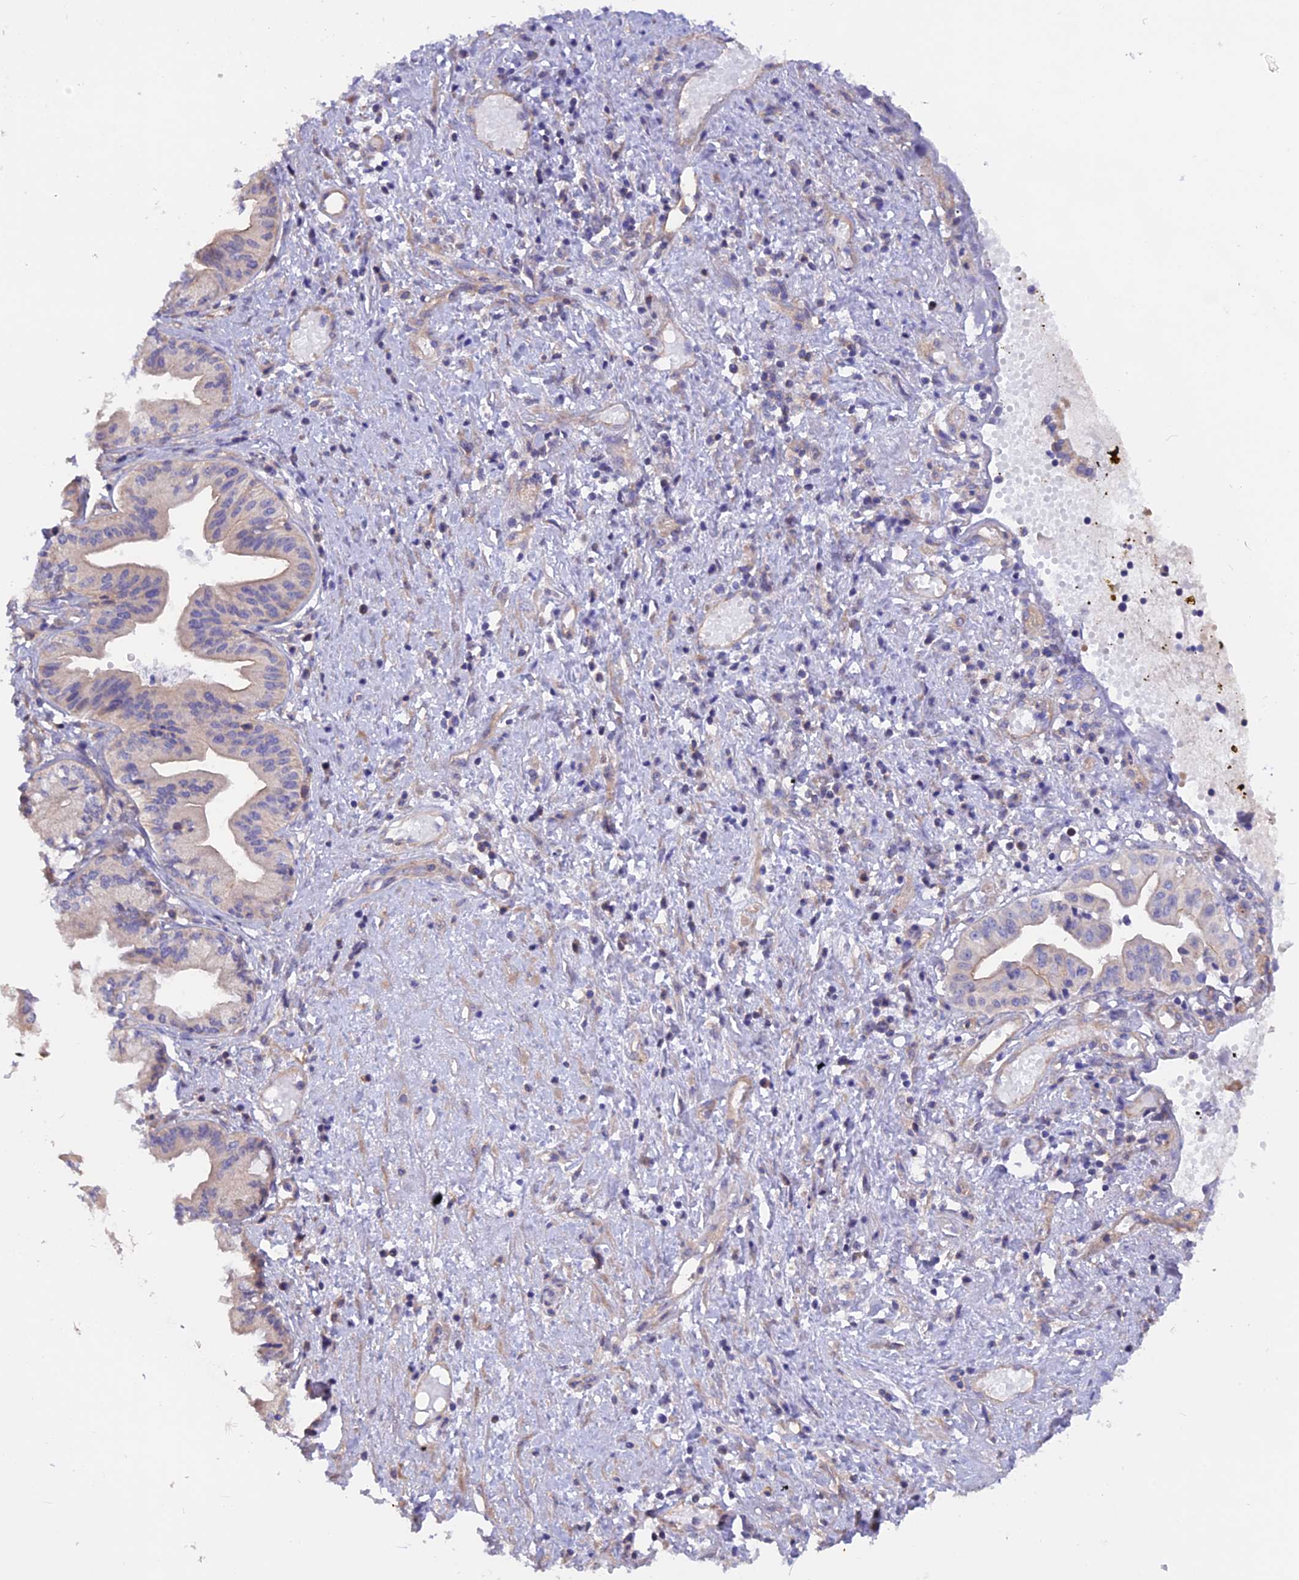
{"staining": {"intensity": "negative", "quantity": "none", "location": "none"}, "tissue": "pancreatic cancer", "cell_type": "Tumor cells", "image_type": "cancer", "snomed": [{"axis": "morphology", "description": "Adenocarcinoma, NOS"}, {"axis": "topography", "description": "Pancreas"}], "caption": "An image of pancreatic cancer (adenocarcinoma) stained for a protein reveals no brown staining in tumor cells.", "gene": "HYCC1", "patient": {"sex": "female", "age": 50}}